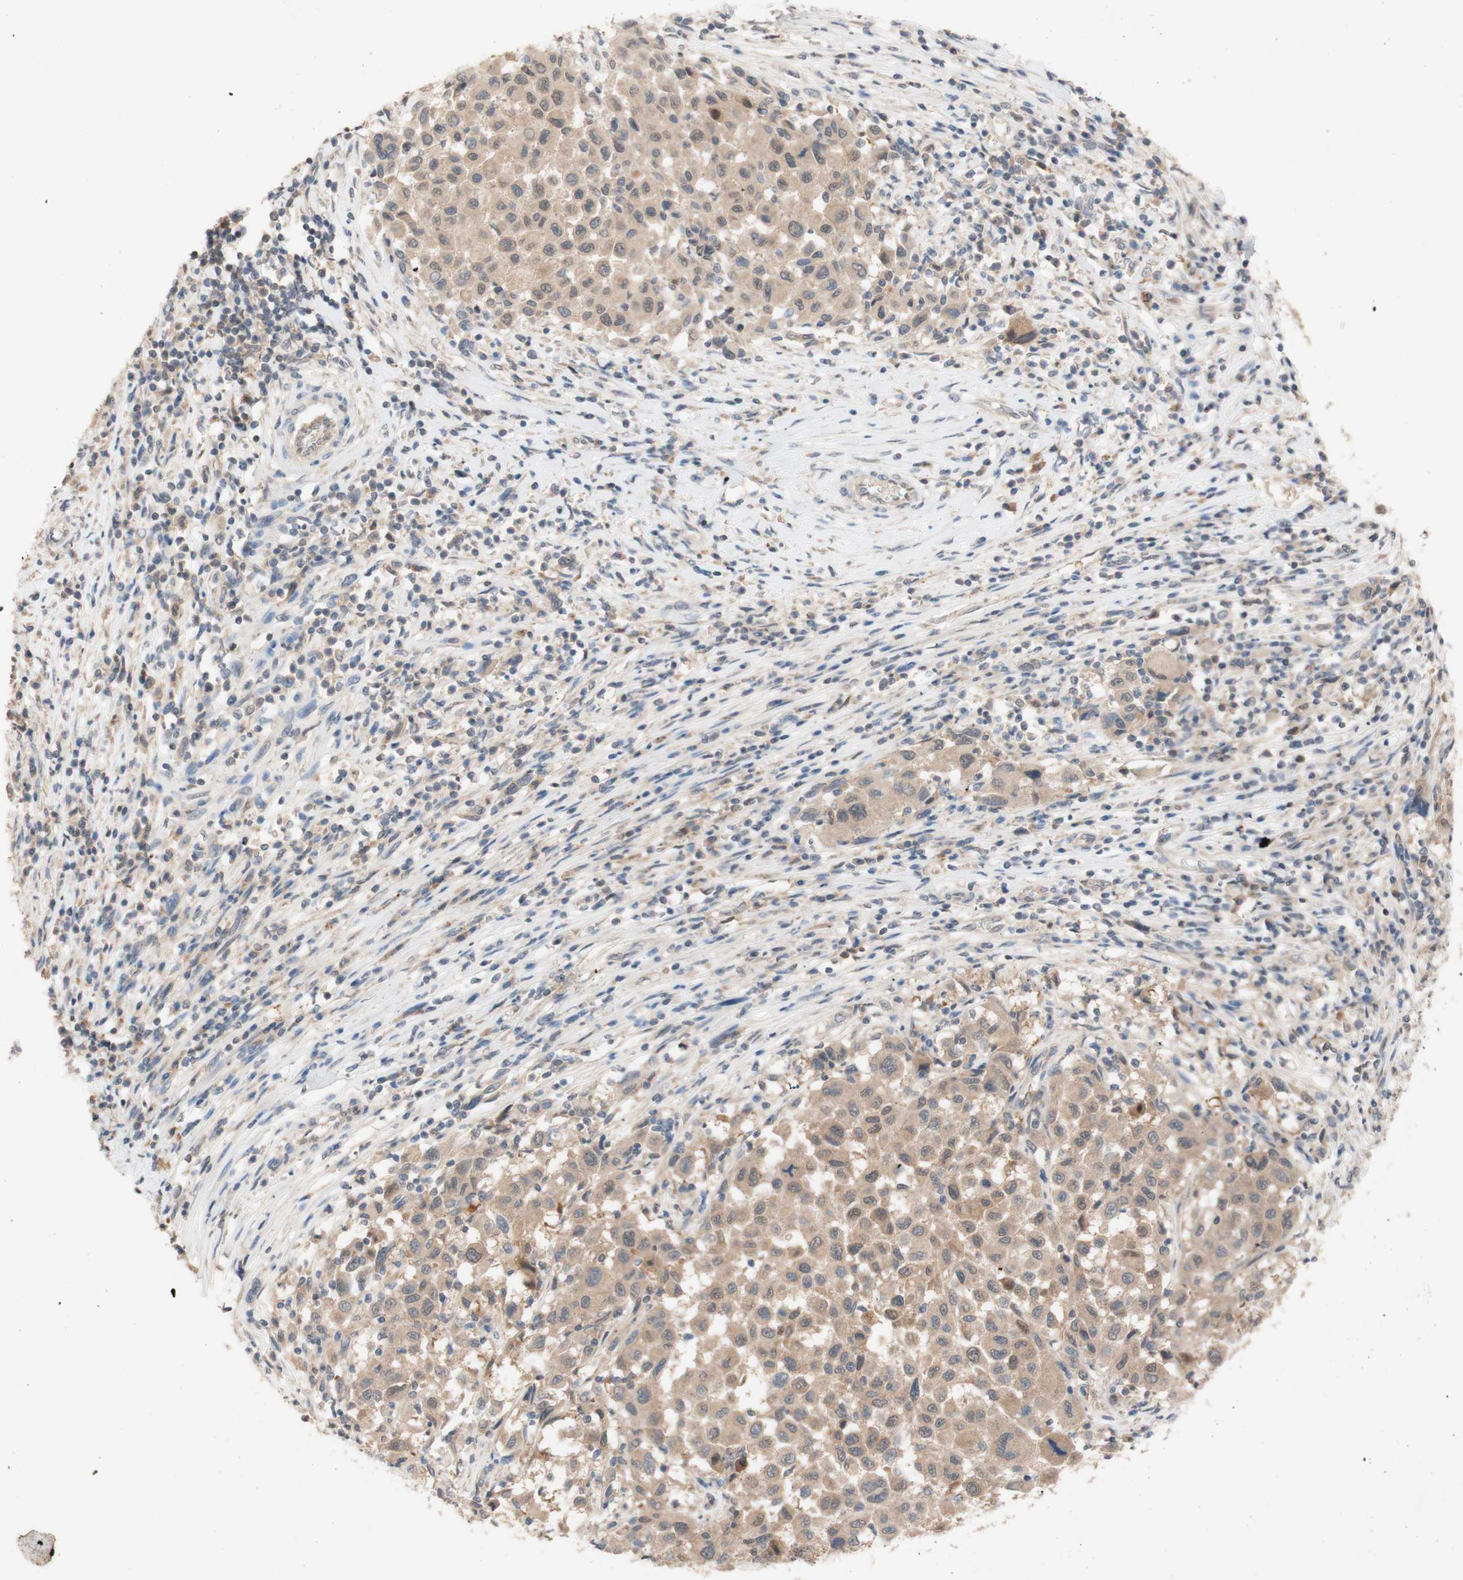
{"staining": {"intensity": "moderate", "quantity": ">75%", "location": "cytoplasmic/membranous"}, "tissue": "melanoma", "cell_type": "Tumor cells", "image_type": "cancer", "snomed": [{"axis": "morphology", "description": "Malignant melanoma, Metastatic site"}, {"axis": "topography", "description": "Lymph node"}], "caption": "This image demonstrates immunohistochemistry staining of melanoma, with medium moderate cytoplasmic/membranous expression in about >75% of tumor cells.", "gene": "PEX2", "patient": {"sex": "male", "age": 61}}